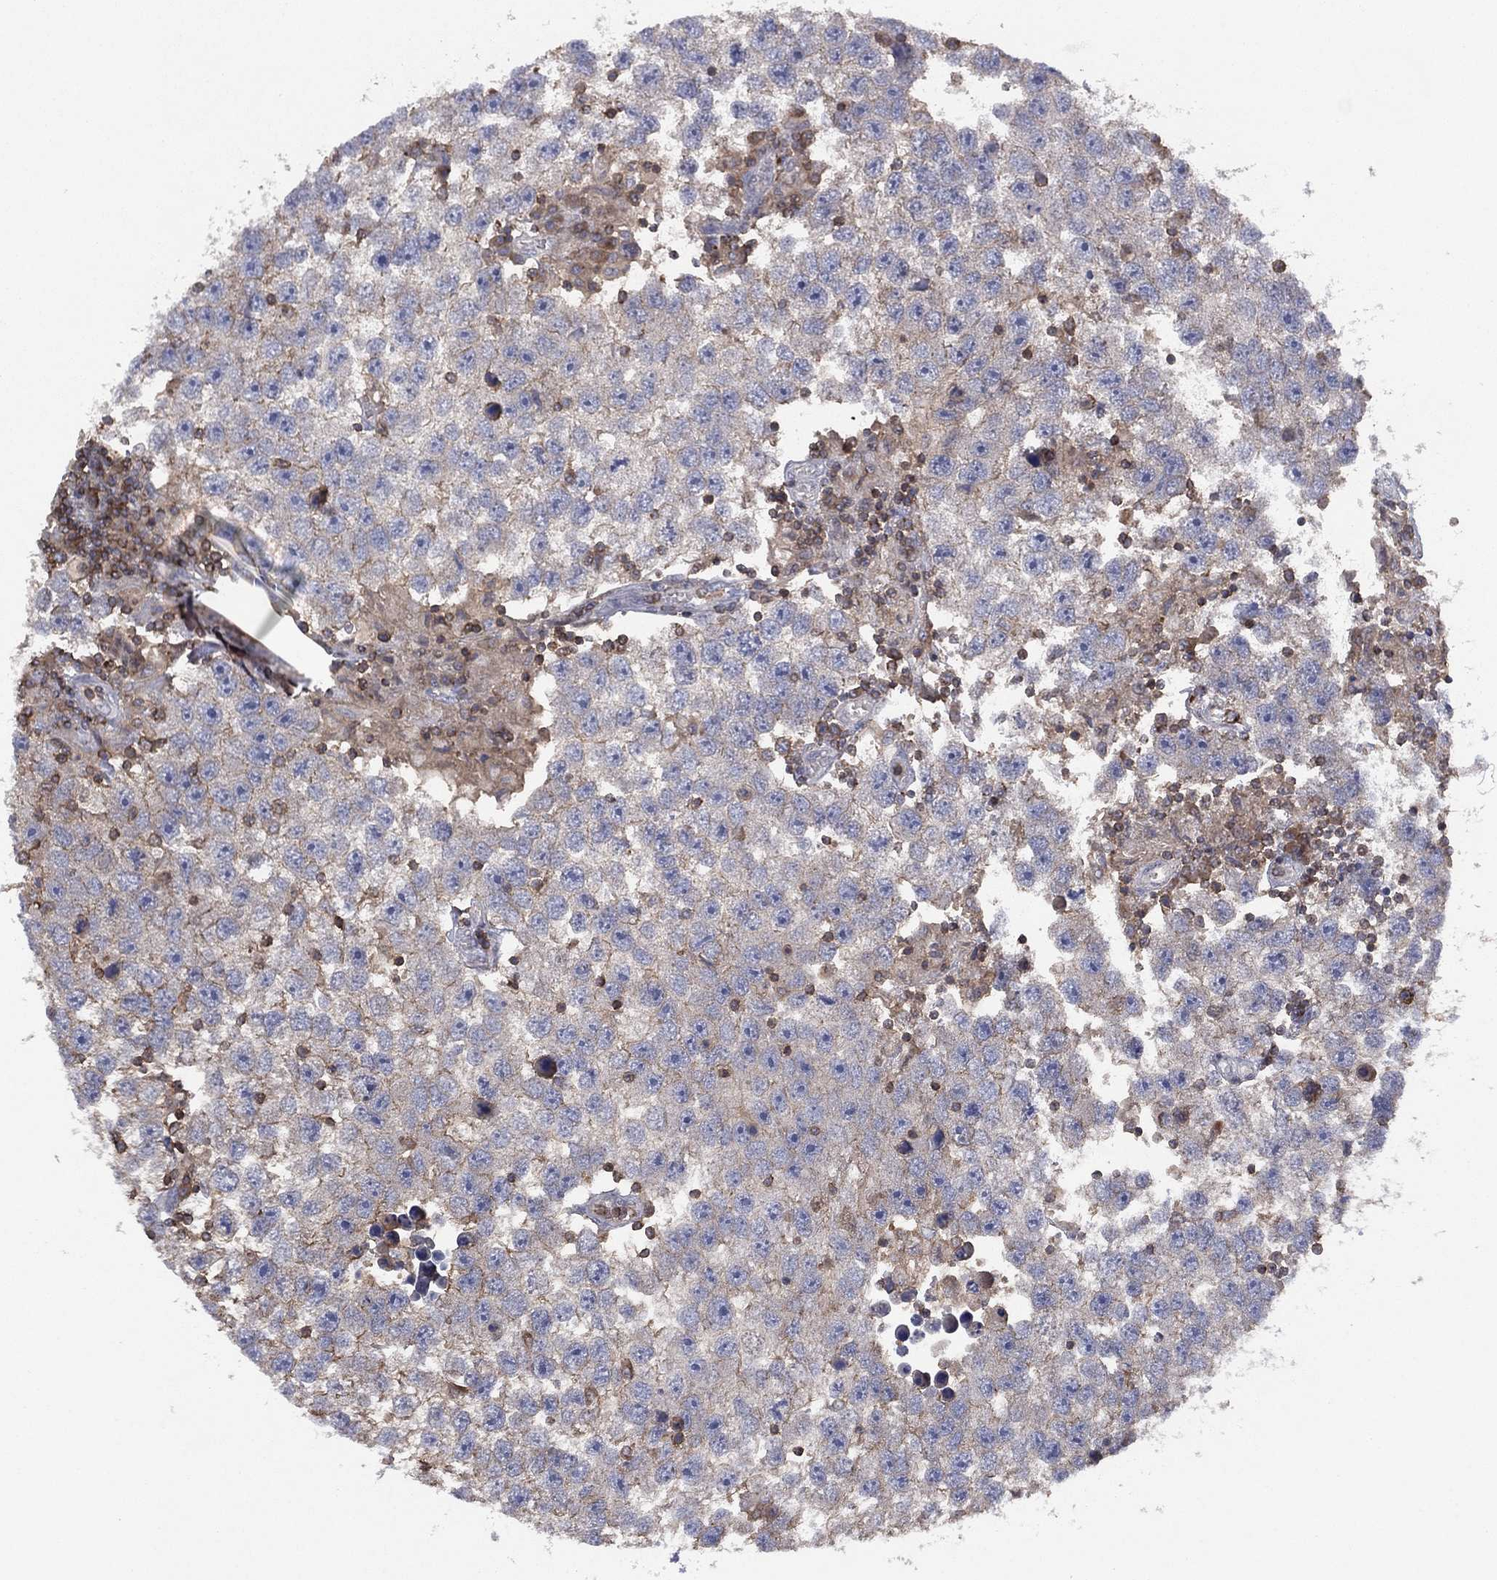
{"staining": {"intensity": "weak", "quantity": "<25%", "location": "cytoplasmic/membranous"}, "tissue": "testis cancer", "cell_type": "Tumor cells", "image_type": "cancer", "snomed": [{"axis": "morphology", "description": "Seminoma, NOS"}, {"axis": "topography", "description": "Testis"}], "caption": "Immunohistochemistry micrograph of neoplastic tissue: human seminoma (testis) stained with DAB (3,3'-diaminobenzidine) shows no significant protein positivity in tumor cells.", "gene": "DOCK8", "patient": {"sex": "male", "age": 26}}